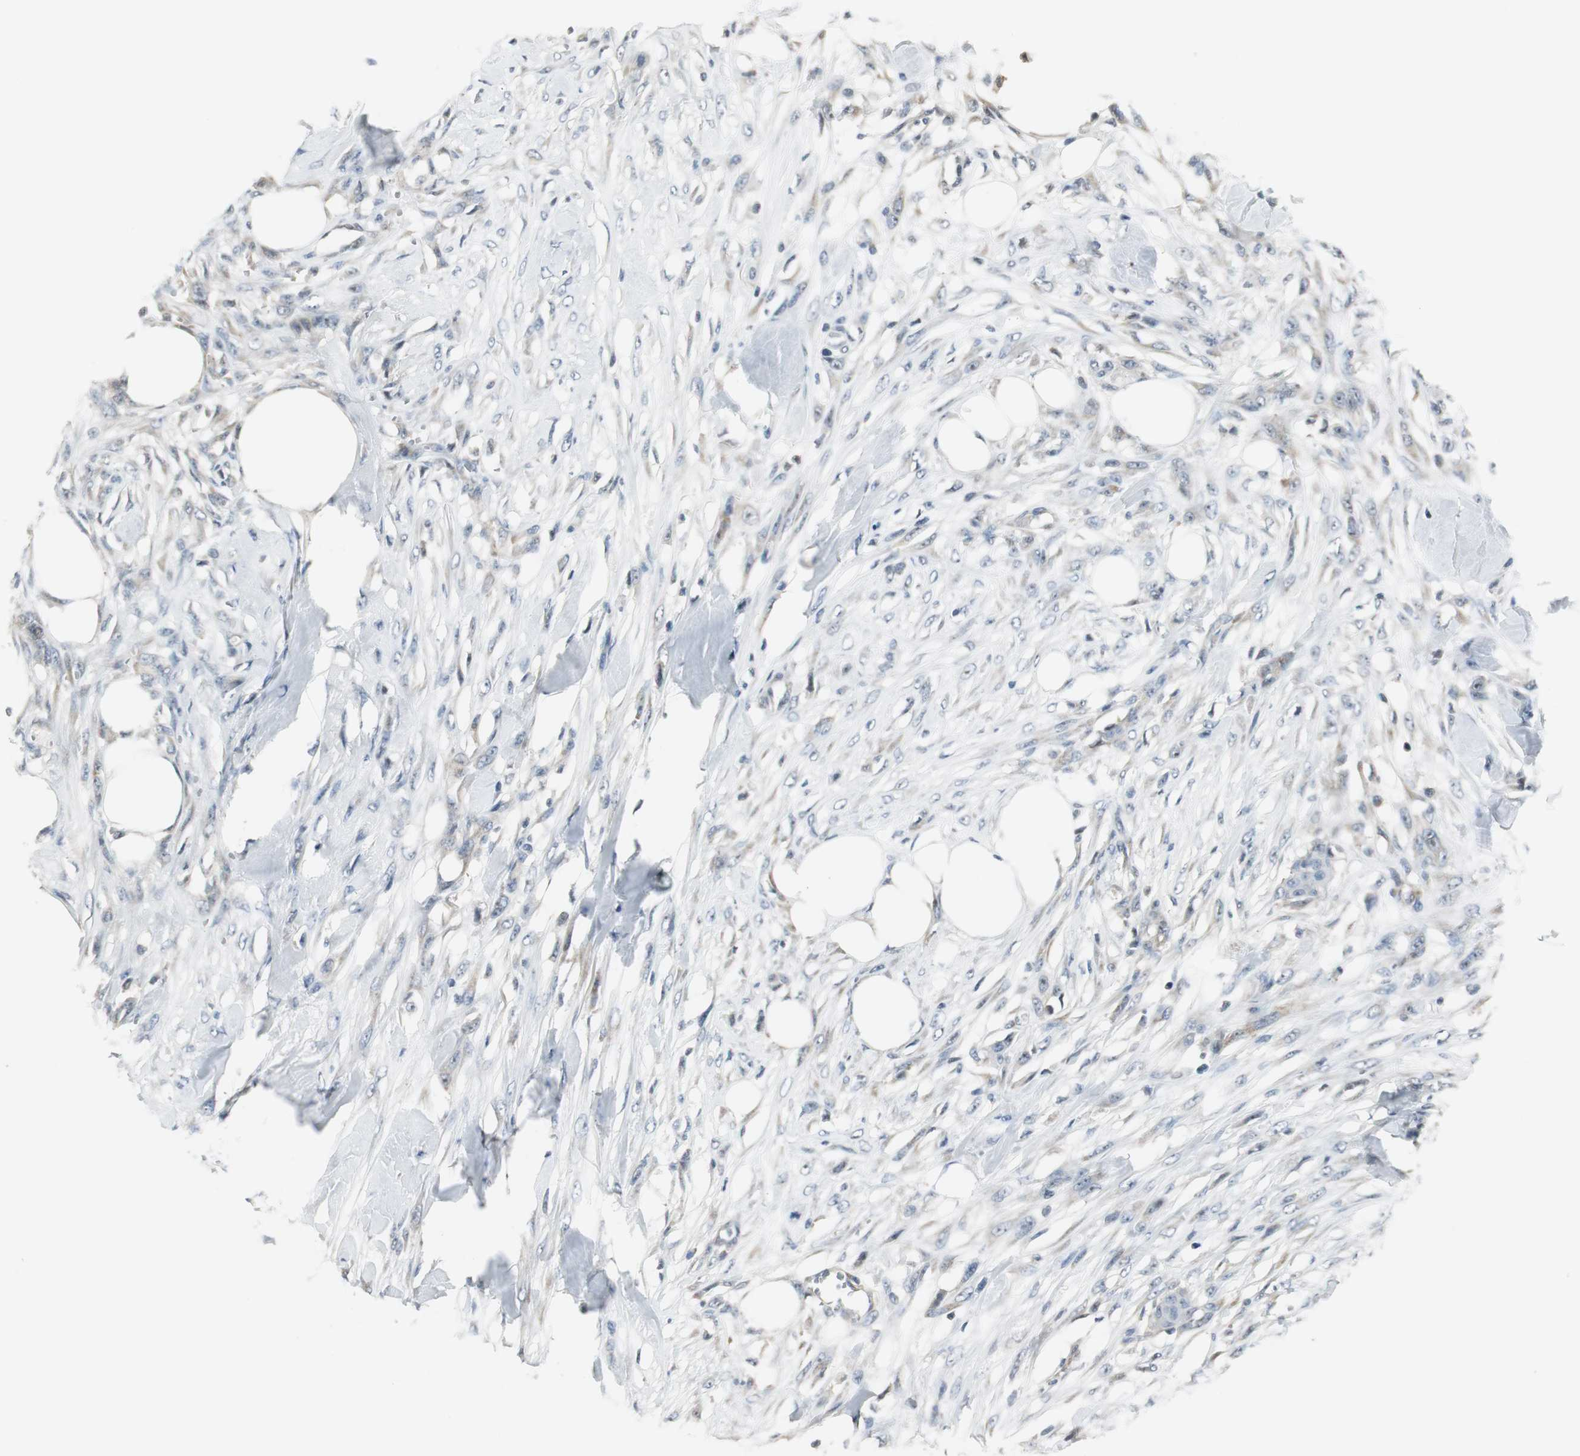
{"staining": {"intensity": "negative", "quantity": "none", "location": "none"}, "tissue": "skin cancer", "cell_type": "Tumor cells", "image_type": "cancer", "snomed": [{"axis": "morphology", "description": "Normal tissue, NOS"}, {"axis": "morphology", "description": "Squamous cell carcinoma, NOS"}, {"axis": "topography", "description": "Skin"}], "caption": "The histopathology image shows no staining of tumor cells in skin squamous cell carcinoma.", "gene": "CCT5", "patient": {"sex": "female", "age": 59}}